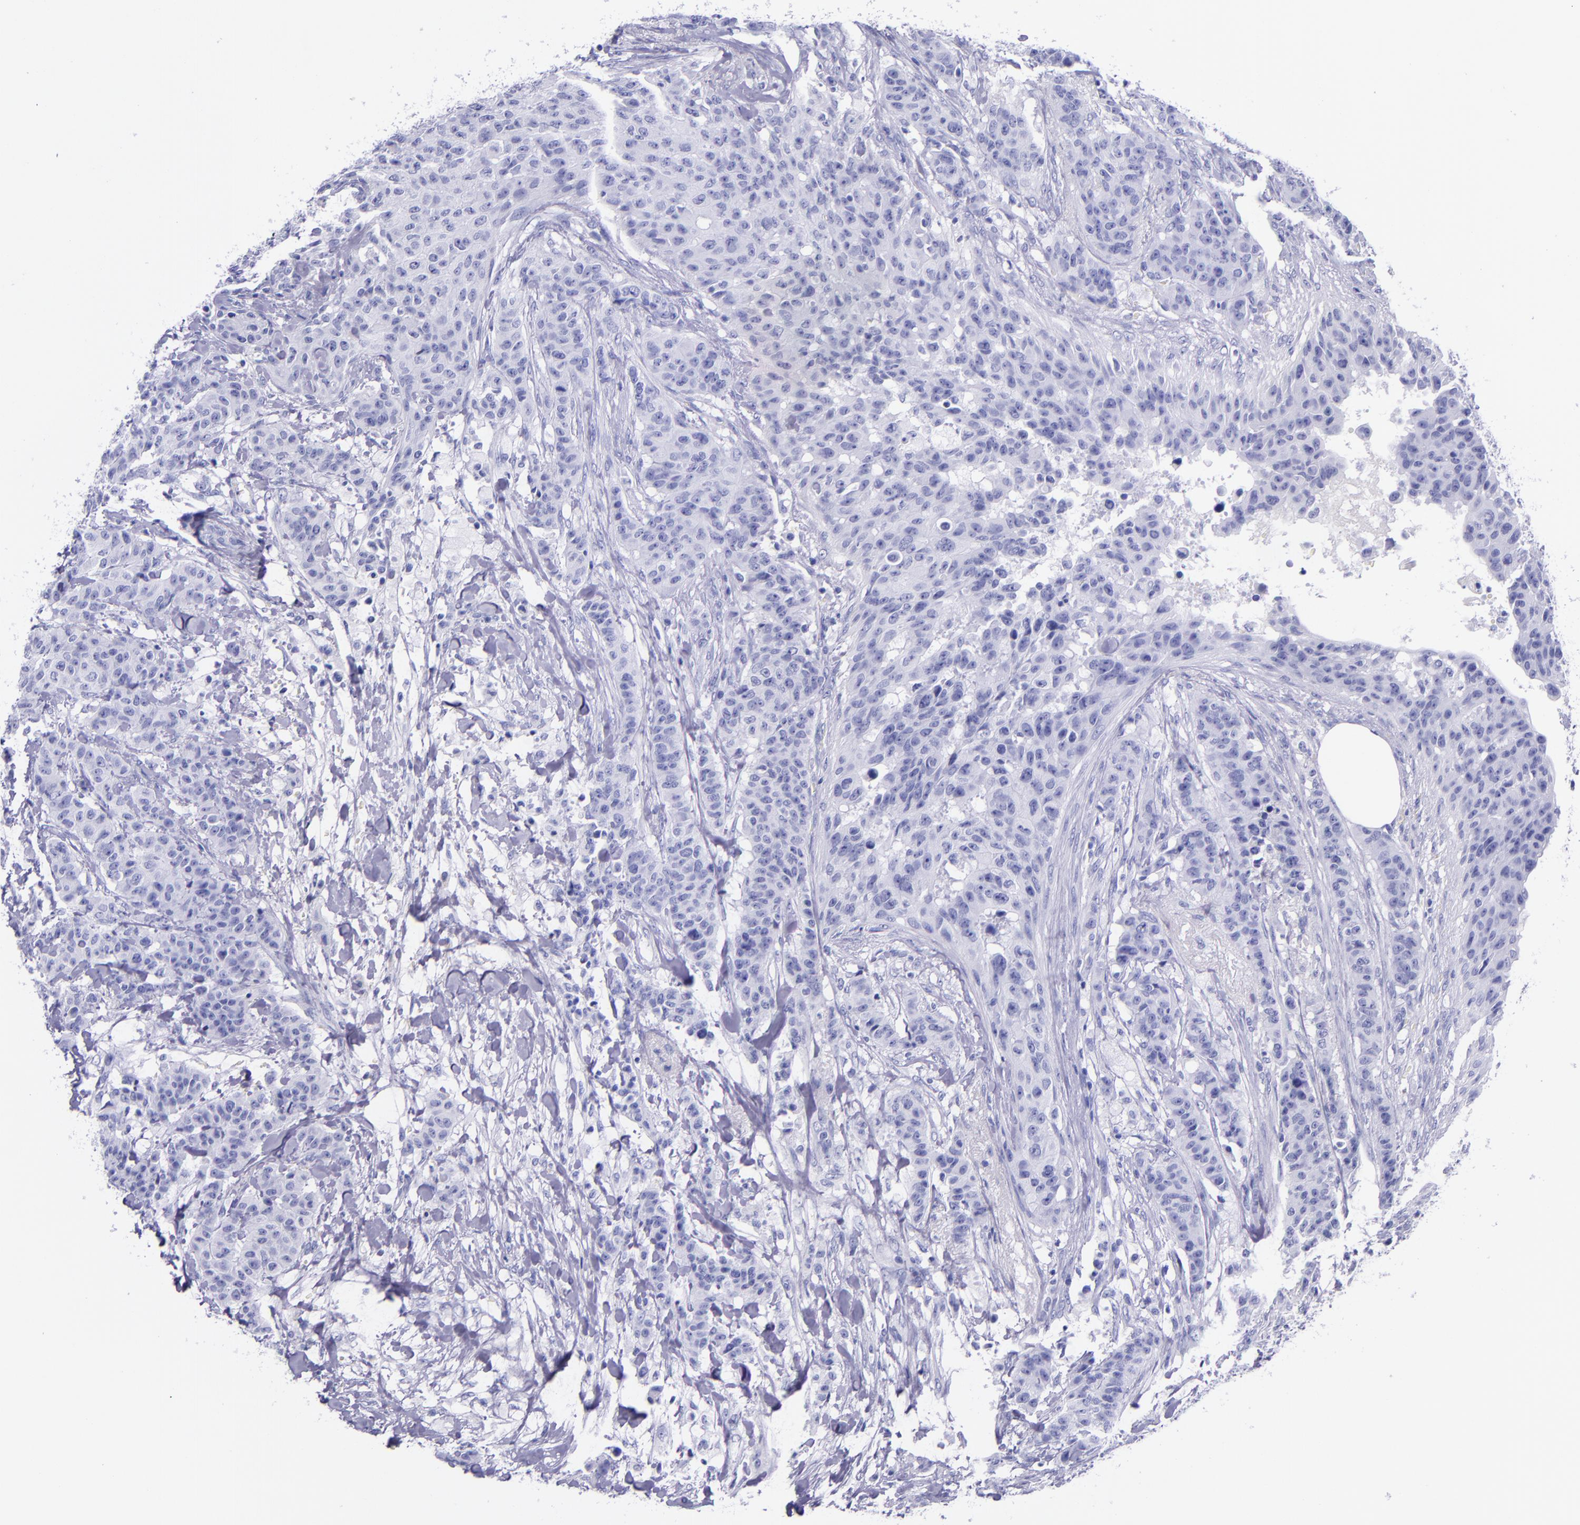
{"staining": {"intensity": "negative", "quantity": "none", "location": "none"}, "tissue": "breast cancer", "cell_type": "Tumor cells", "image_type": "cancer", "snomed": [{"axis": "morphology", "description": "Duct carcinoma"}, {"axis": "topography", "description": "Breast"}], "caption": "DAB (3,3'-diaminobenzidine) immunohistochemical staining of human breast cancer displays no significant staining in tumor cells.", "gene": "MBP", "patient": {"sex": "female", "age": 40}}